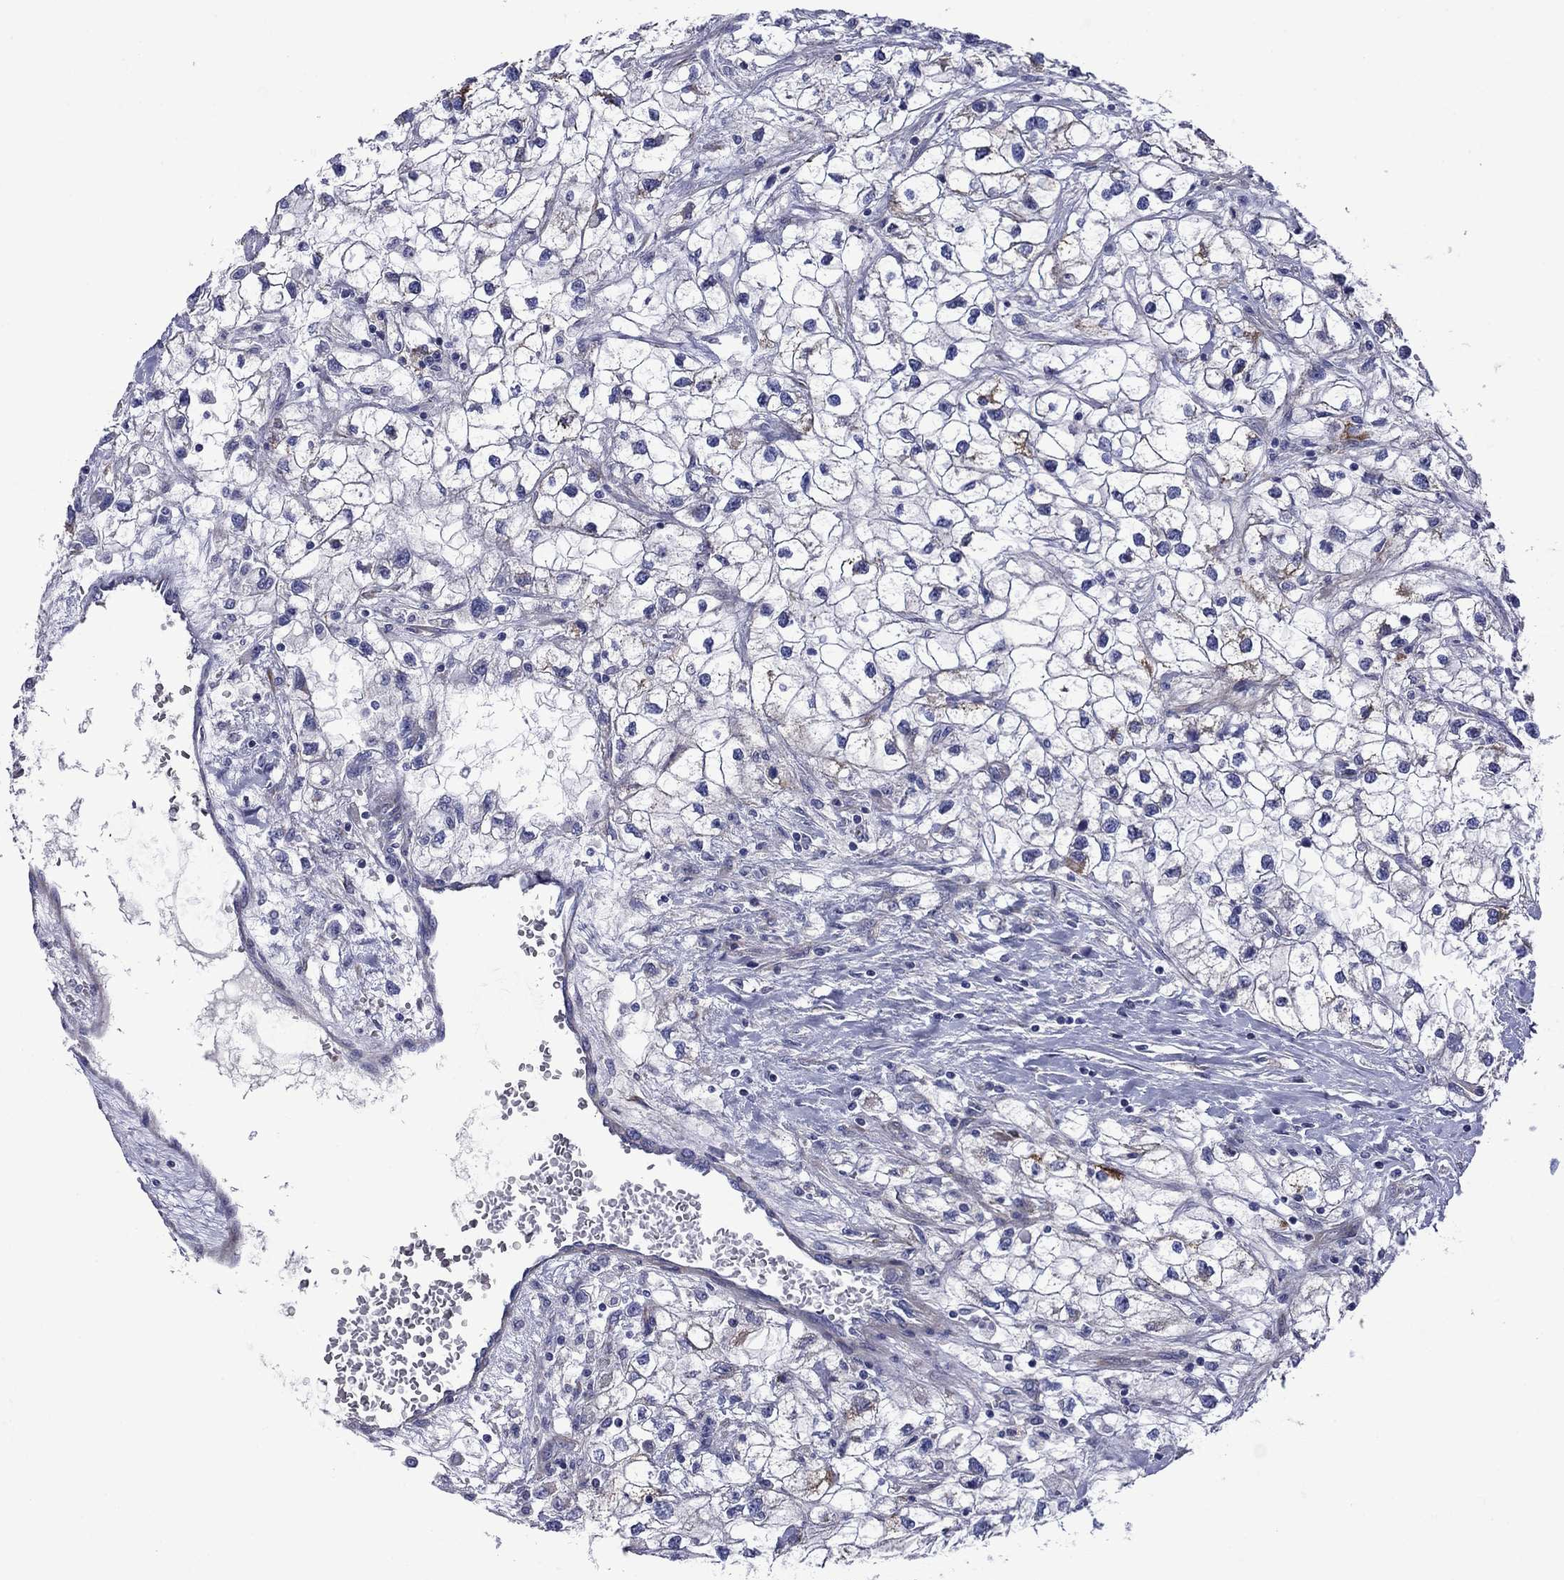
{"staining": {"intensity": "negative", "quantity": "none", "location": "none"}, "tissue": "renal cancer", "cell_type": "Tumor cells", "image_type": "cancer", "snomed": [{"axis": "morphology", "description": "Adenocarcinoma, NOS"}, {"axis": "topography", "description": "Kidney"}], "caption": "Immunohistochemical staining of human renal adenocarcinoma demonstrates no significant expression in tumor cells. The staining is performed using DAB (3,3'-diaminobenzidine) brown chromogen with nuclei counter-stained in using hematoxylin.", "gene": "HSPG2", "patient": {"sex": "male", "age": 59}}